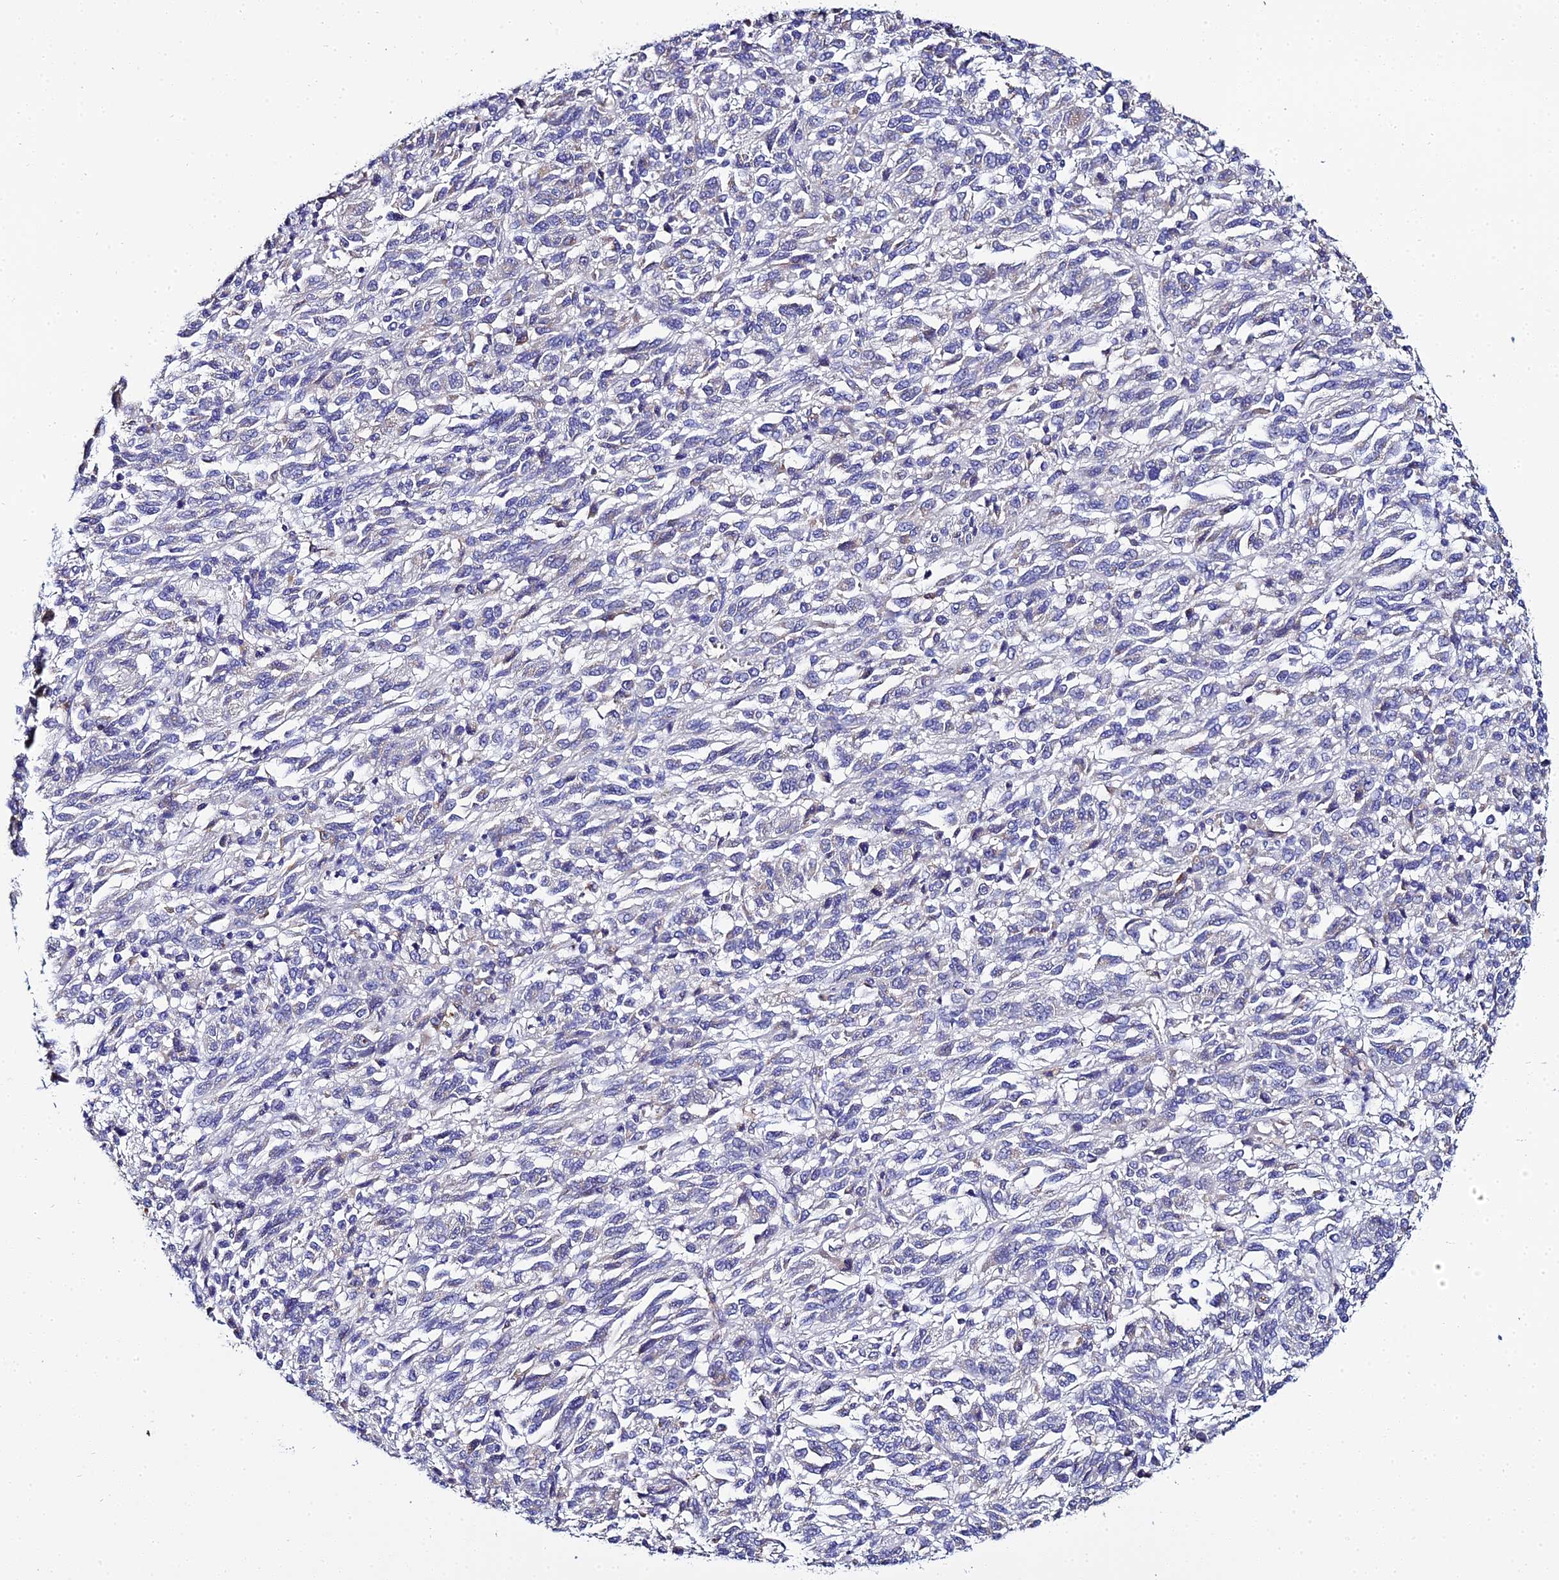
{"staining": {"intensity": "negative", "quantity": "none", "location": "none"}, "tissue": "melanoma", "cell_type": "Tumor cells", "image_type": "cancer", "snomed": [{"axis": "morphology", "description": "Malignant melanoma, Metastatic site"}, {"axis": "topography", "description": "Lung"}], "caption": "Protein analysis of malignant melanoma (metastatic site) shows no significant expression in tumor cells.", "gene": "ZXDA", "patient": {"sex": "male", "age": 64}}